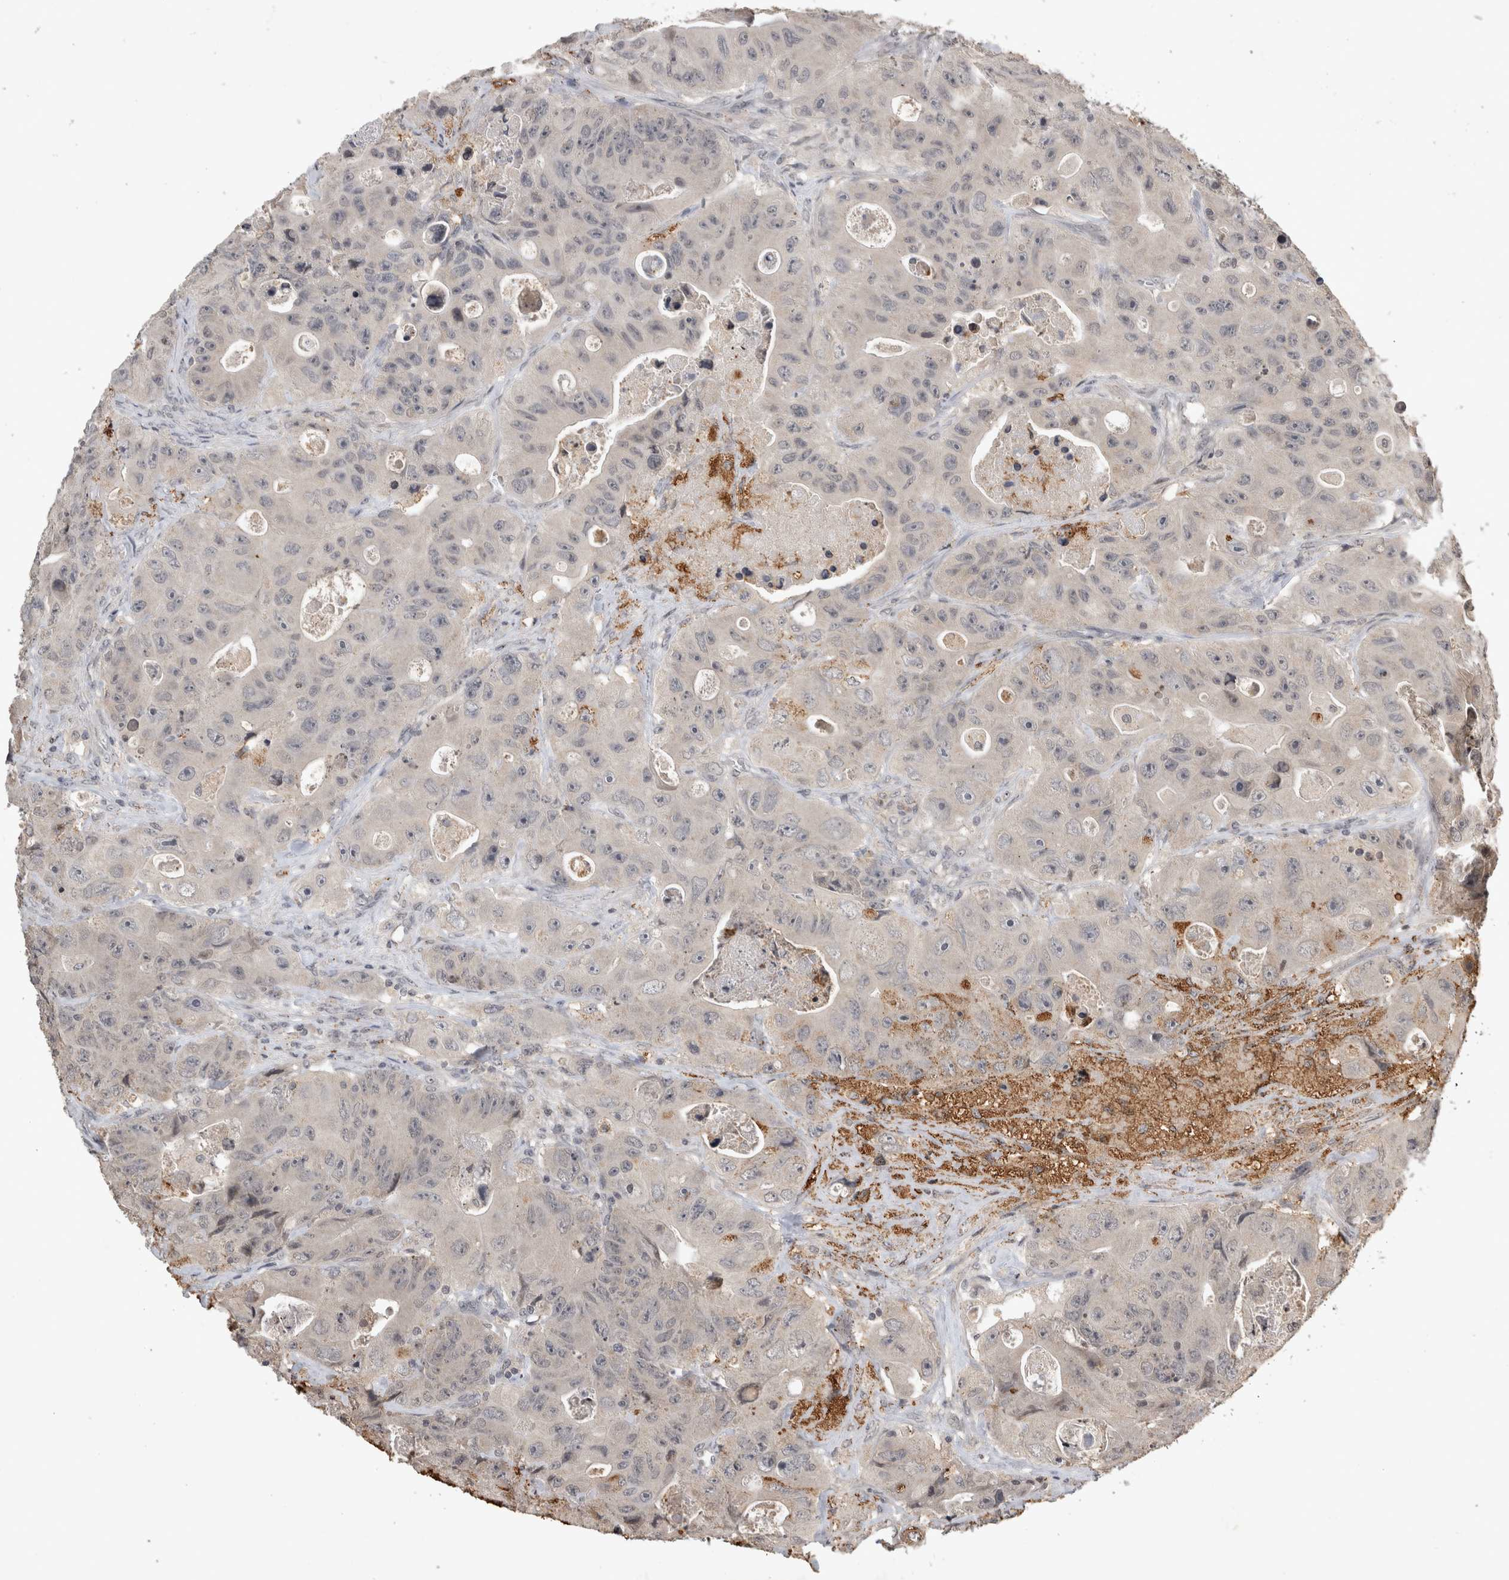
{"staining": {"intensity": "negative", "quantity": "none", "location": "none"}, "tissue": "colorectal cancer", "cell_type": "Tumor cells", "image_type": "cancer", "snomed": [{"axis": "morphology", "description": "Adenocarcinoma, NOS"}, {"axis": "topography", "description": "Colon"}], "caption": "A high-resolution micrograph shows immunohistochemistry (IHC) staining of colorectal adenocarcinoma, which reveals no significant positivity in tumor cells. (Stains: DAB IHC with hematoxylin counter stain, Microscopy: brightfield microscopy at high magnification).", "gene": "HRK", "patient": {"sex": "female", "age": 46}}